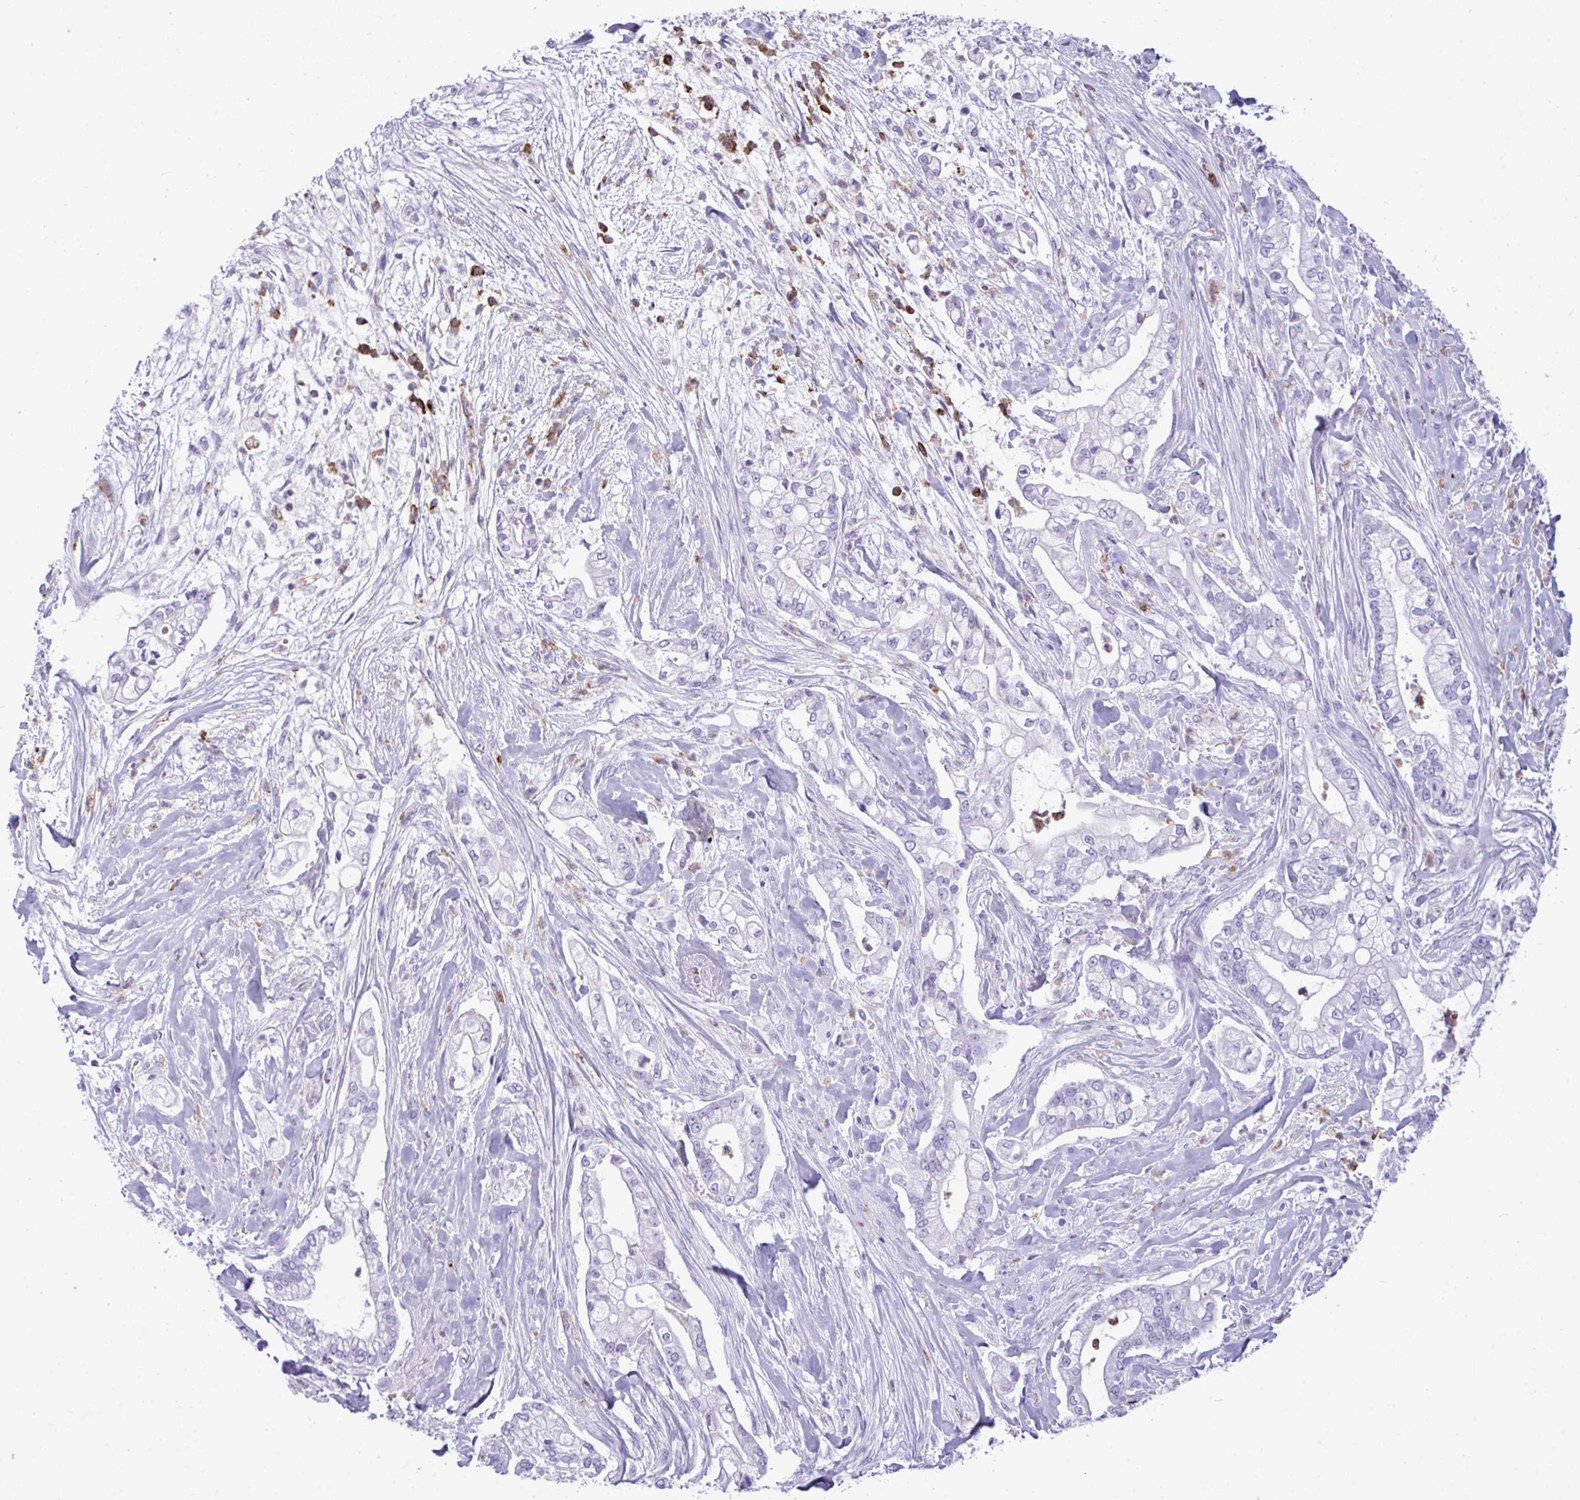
{"staining": {"intensity": "negative", "quantity": "none", "location": "none"}, "tissue": "pancreatic cancer", "cell_type": "Tumor cells", "image_type": "cancer", "snomed": [{"axis": "morphology", "description": "Adenocarcinoma, NOS"}, {"axis": "topography", "description": "Pancreas"}], "caption": "Pancreatic cancer (adenocarcinoma) stained for a protein using immunohistochemistry (IHC) reveals no expression tumor cells.", "gene": "ARHGAP42", "patient": {"sex": "female", "age": 69}}